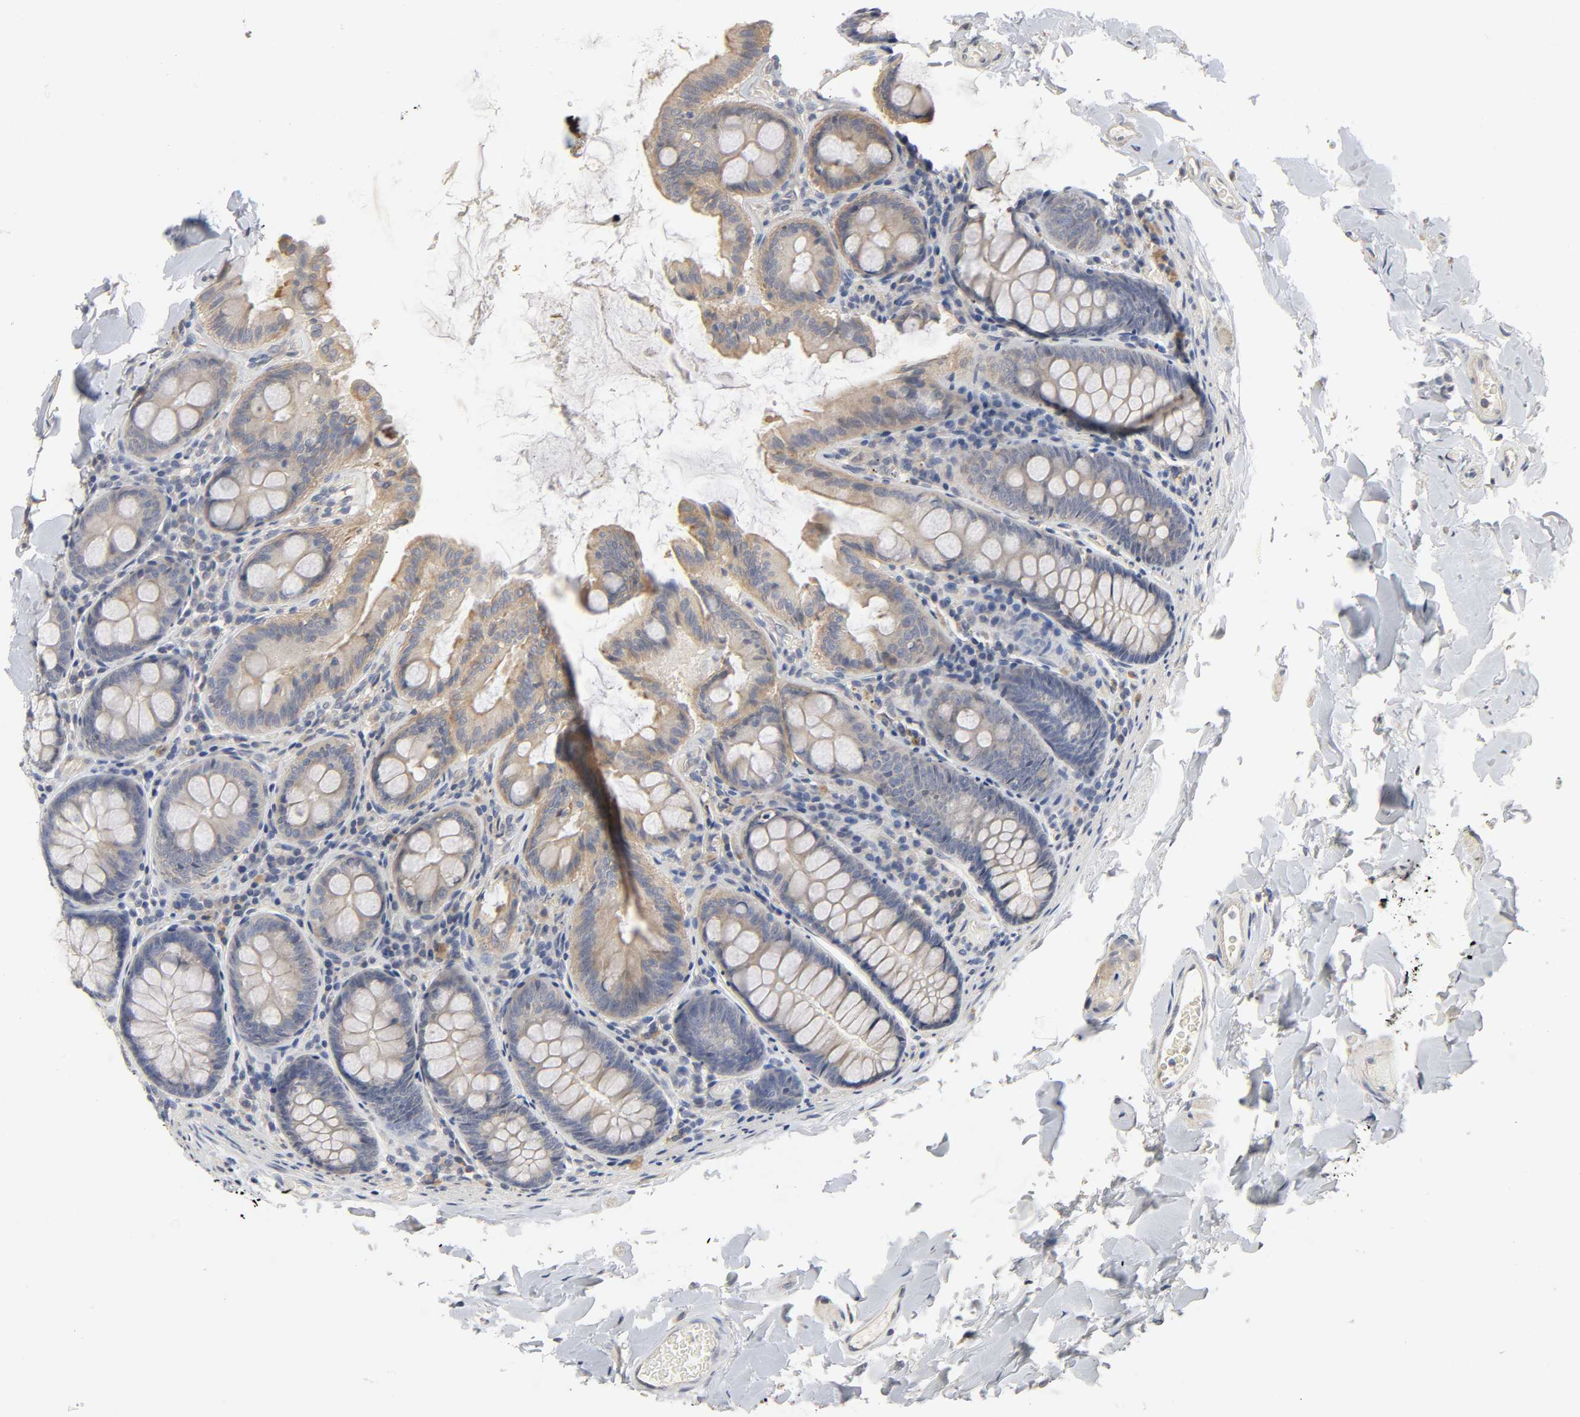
{"staining": {"intensity": "weak", "quantity": "<25%", "location": "cytoplasmic/membranous"}, "tissue": "colon", "cell_type": "Endothelial cells", "image_type": "normal", "snomed": [{"axis": "morphology", "description": "Normal tissue, NOS"}, {"axis": "topography", "description": "Colon"}], "caption": "Immunohistochemistry photomicrograph of normal colon stained for a protein (brown), which exhibits no positivity in endothelial cells.", "gene": "SLC10A2", "patient": {"sex": "female", "age": 61}}